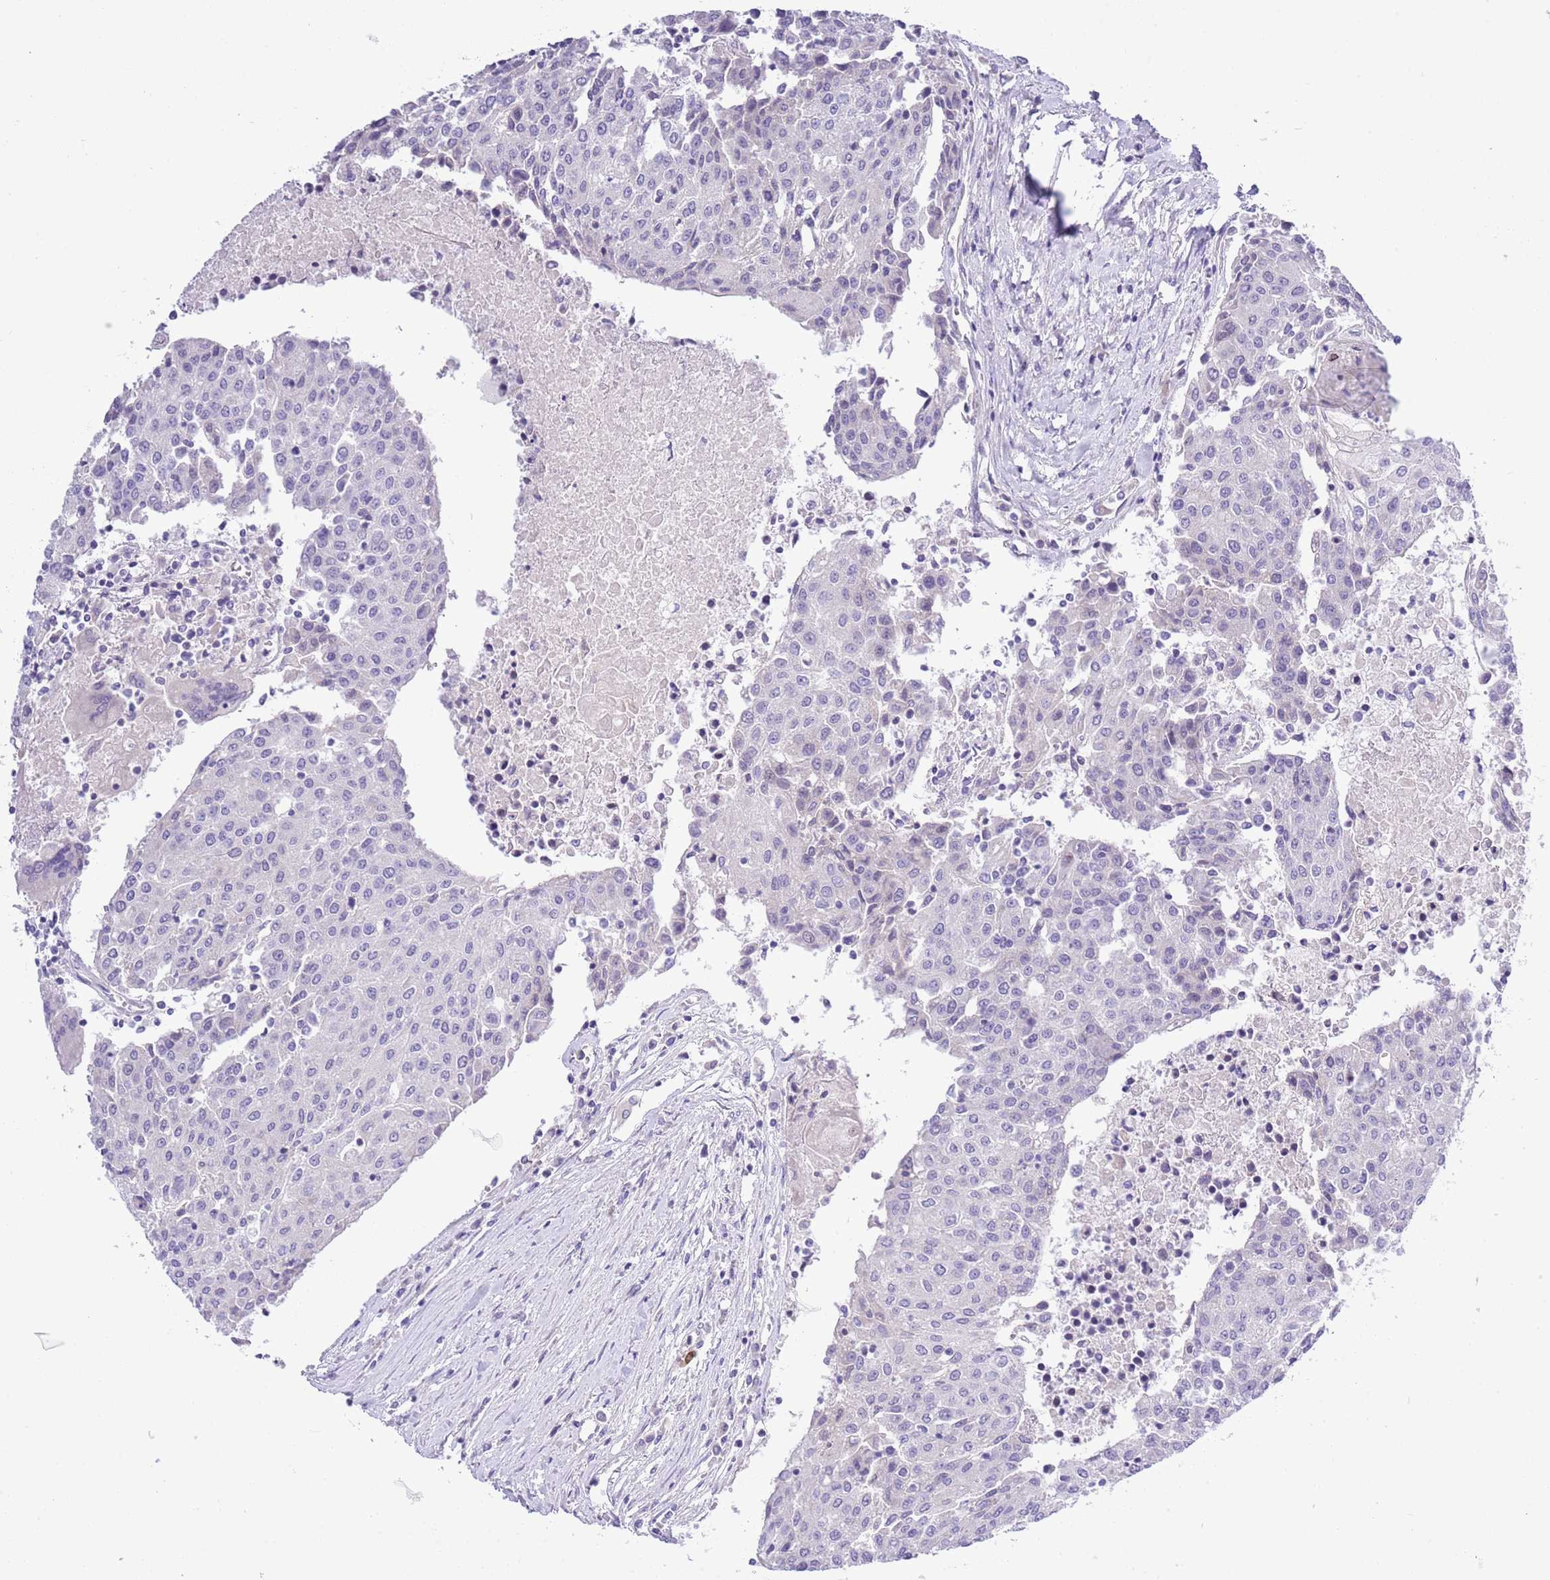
{"staining": {"intensity": "negative", "quantity": "none", "location": "none"}, "tissue": "urothelial cancer", "cell_type": "Tumor cells", "image_type": "cancer", "snomed": [{"axis": "morphology", "description": "Urothelial carcinoma, High grade"}, {"axis": "topography", "description": "Urinary bladder"}], "caption": "DAB immunohistochemical staining of urothelial cancer demonstrates no significant staining in tumor cells.", "gene": "NET1", "patient": {"sex": "female", "age": 85}}